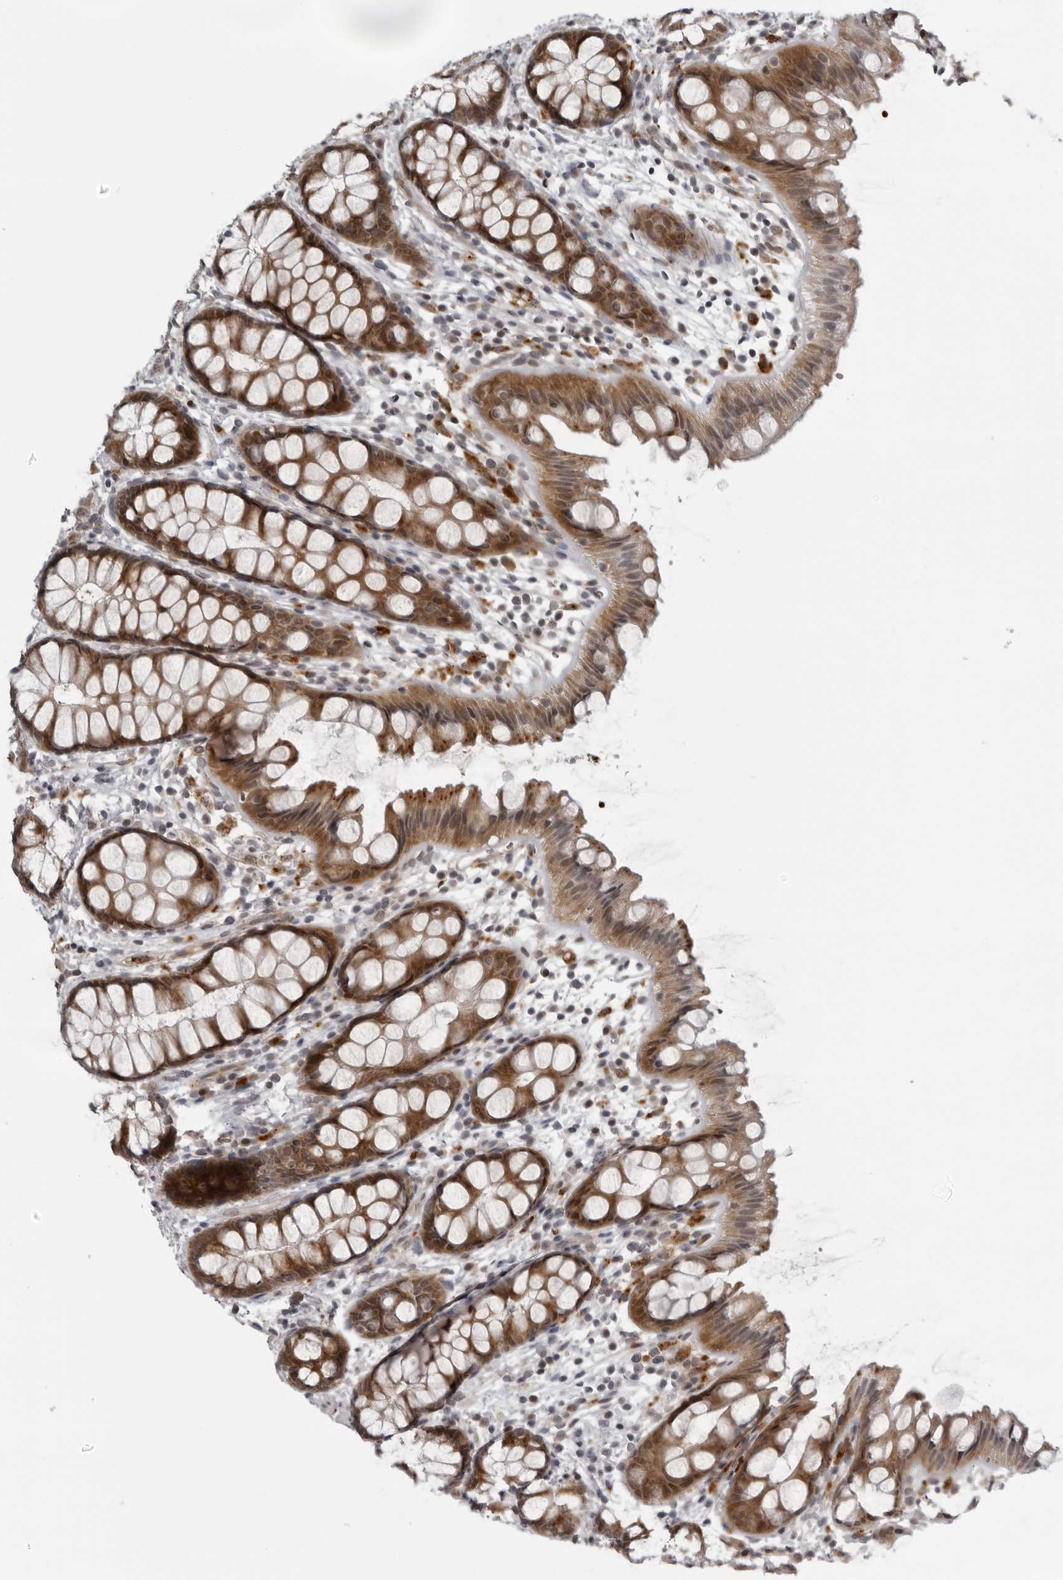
{"staining": {"intensity": "strong", "quantity": ">75%", "location": "cytoplasmic/membranous"}, "tissue": "rectum", "cell_type": "Glandular cells", "image_type": "normal", "snomed": [{"axis": "morphology", "description": "Normal tissue, NOS"}, {"axis": "topography", "description": "Rectum"}], "caption": "Strong cytoplasmic/membranous expression for a protein is identified in approximately >75% of glandular cells of normal rectum using immunohistochemistry (IHC).", "gene": "THOP1", "patient": {"sex": "female", "age": 65}}